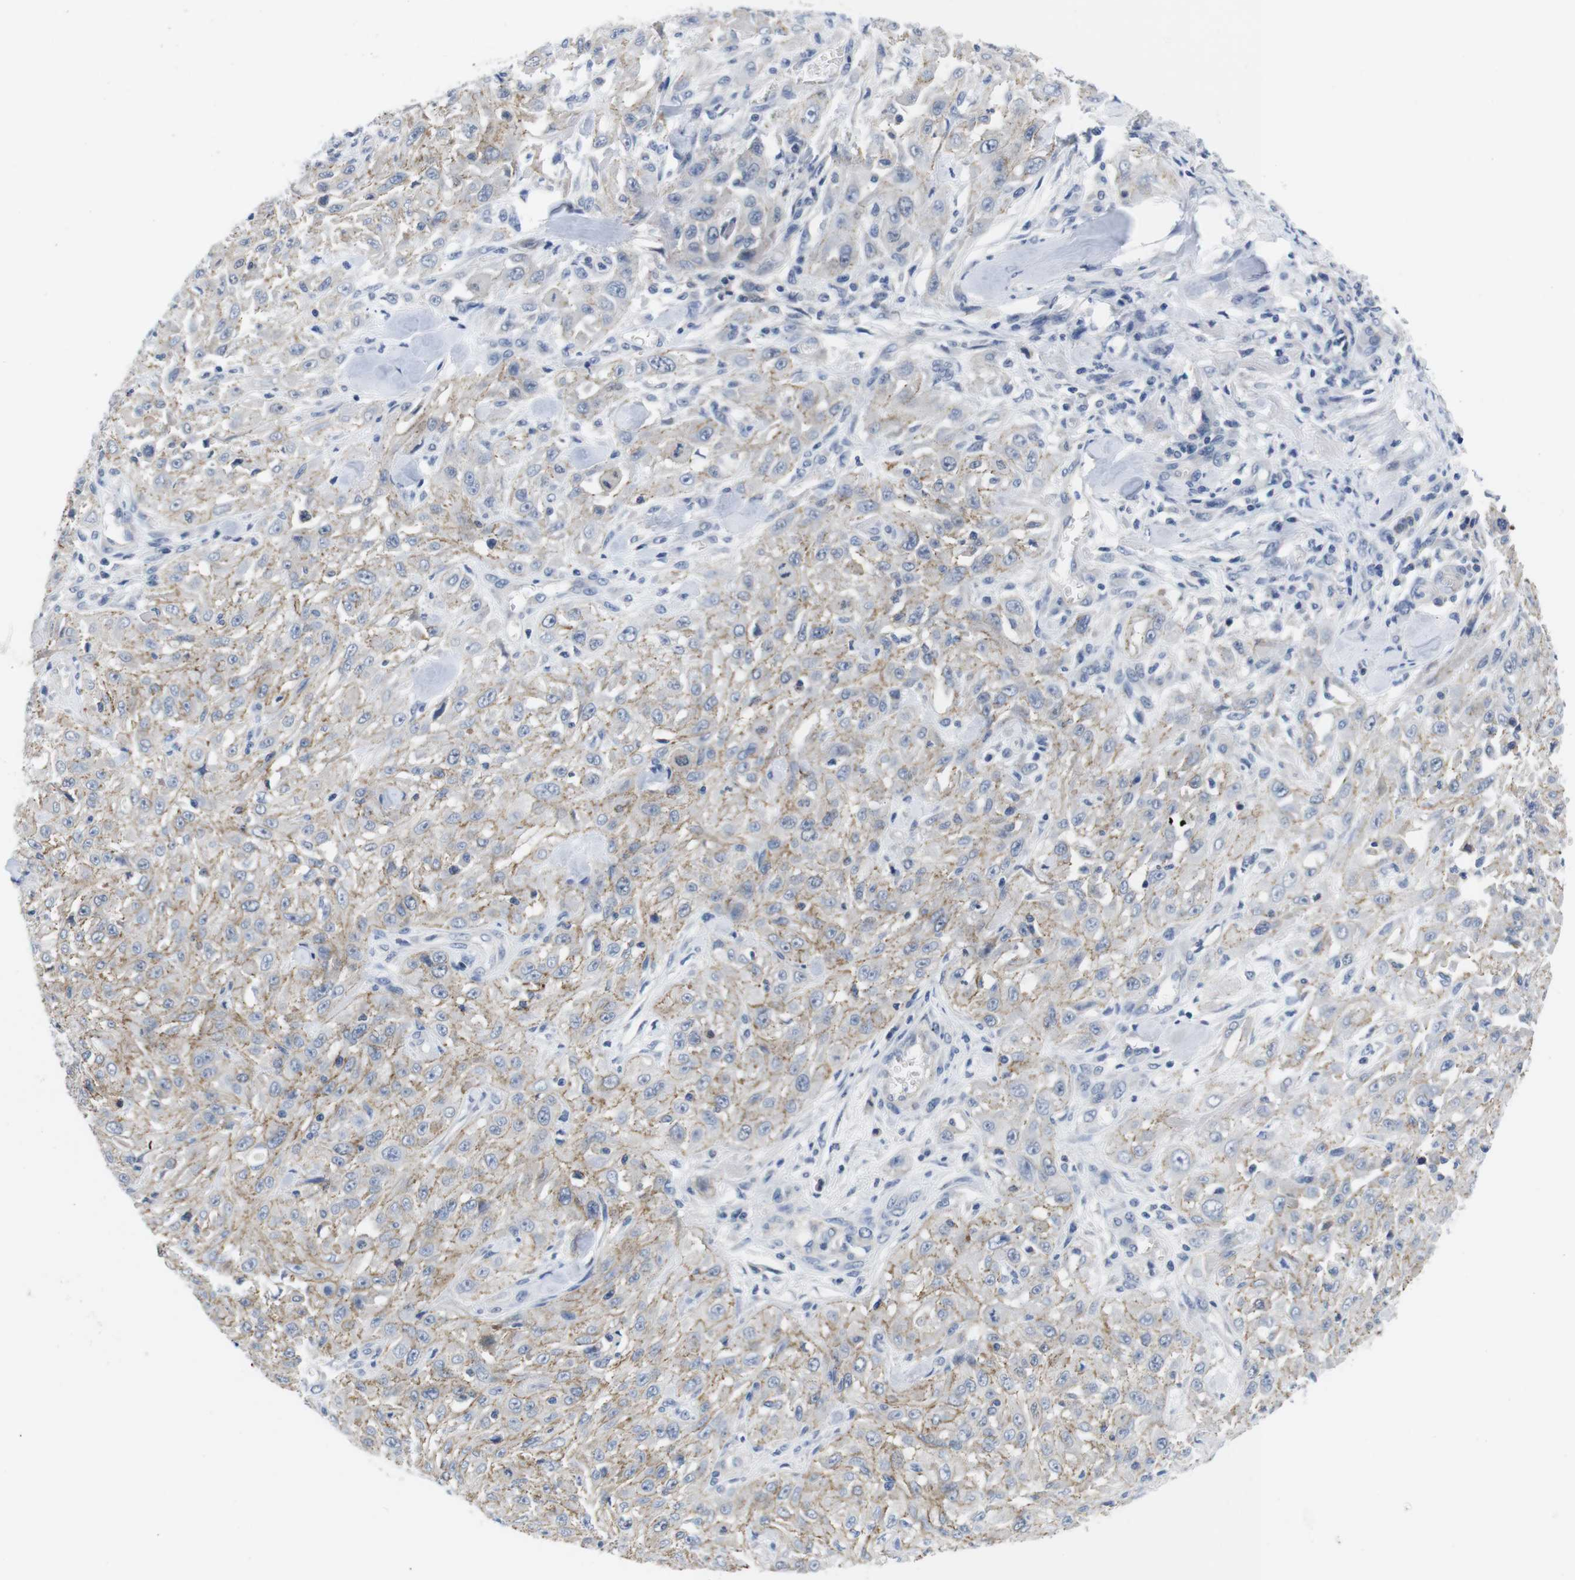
{"staining": {"intensity": "moderate", "quantity": "<25%", "location": "cytoplasmic/membranous"}, "tissue": "skin cancer", "cell_type": "Tumor cells", "image_type": "cancer", "snomed": [{"axis": "morphology", "description": "Squamous cell carcinoma, NOS"}, {"axis": "morphology", "description": "Squamous cell carcinoma, metastatic, NOS"}, {"axis": "topography", "description": "Skin"}, {"axis": "topography", "description": "Lymph node"}], "caption": "A low amount of moderate cytoplasmic/membranous expression is seen in about <25% of tumor cells in skin cancer (metastatic squamous cell carcinoma) tissue. Using DAB (3,3'-diaminobenzidine) (brown) and hematoxylin (blue) stains, captured at high magnification using brightfield microscopy.", "gene": "SCRIB", "patient": {"sex": "male", "age": 75}}